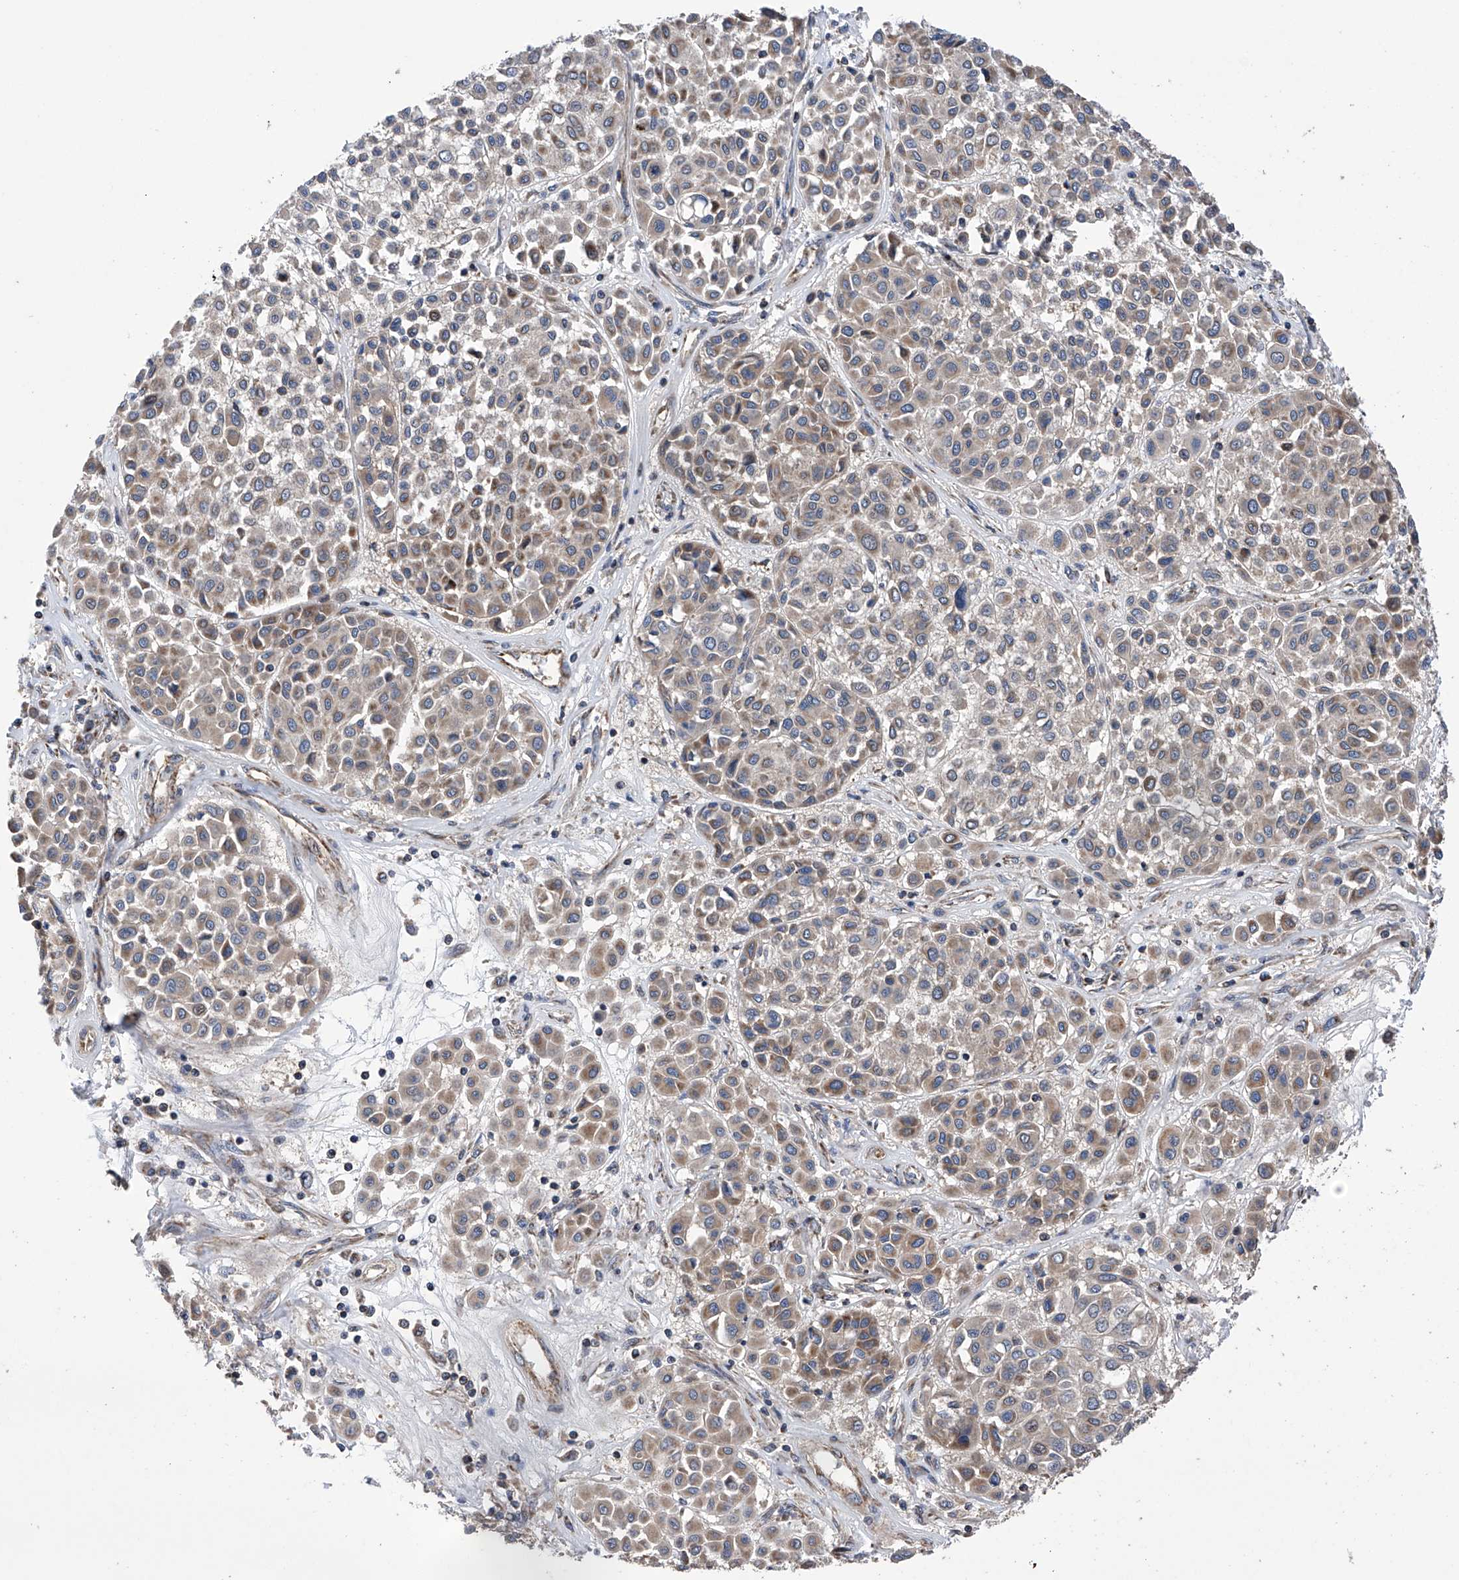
{"staining": {"intensity": "weak", "quantity": ">75%", "location": "cytoplasmic/membranous"}, "tissue": "melanoma", "cell_type": "Tumor cells", "image_type": "cancer", "snomed": [{"axis": "morphology", "description": "Malignant melanoma, Metastatic site"}, {"axis": "topography", "description": "Soft tissue"}], "caption": "The histopathology image demonstrates a brown stain indicating the presence of a protein in the cytoplasmic/membranous of tumor cells in malignant melanoma (metastatic site).", "gene": "EFCAB2", "patient": {"sex": "male", "age": 41}}